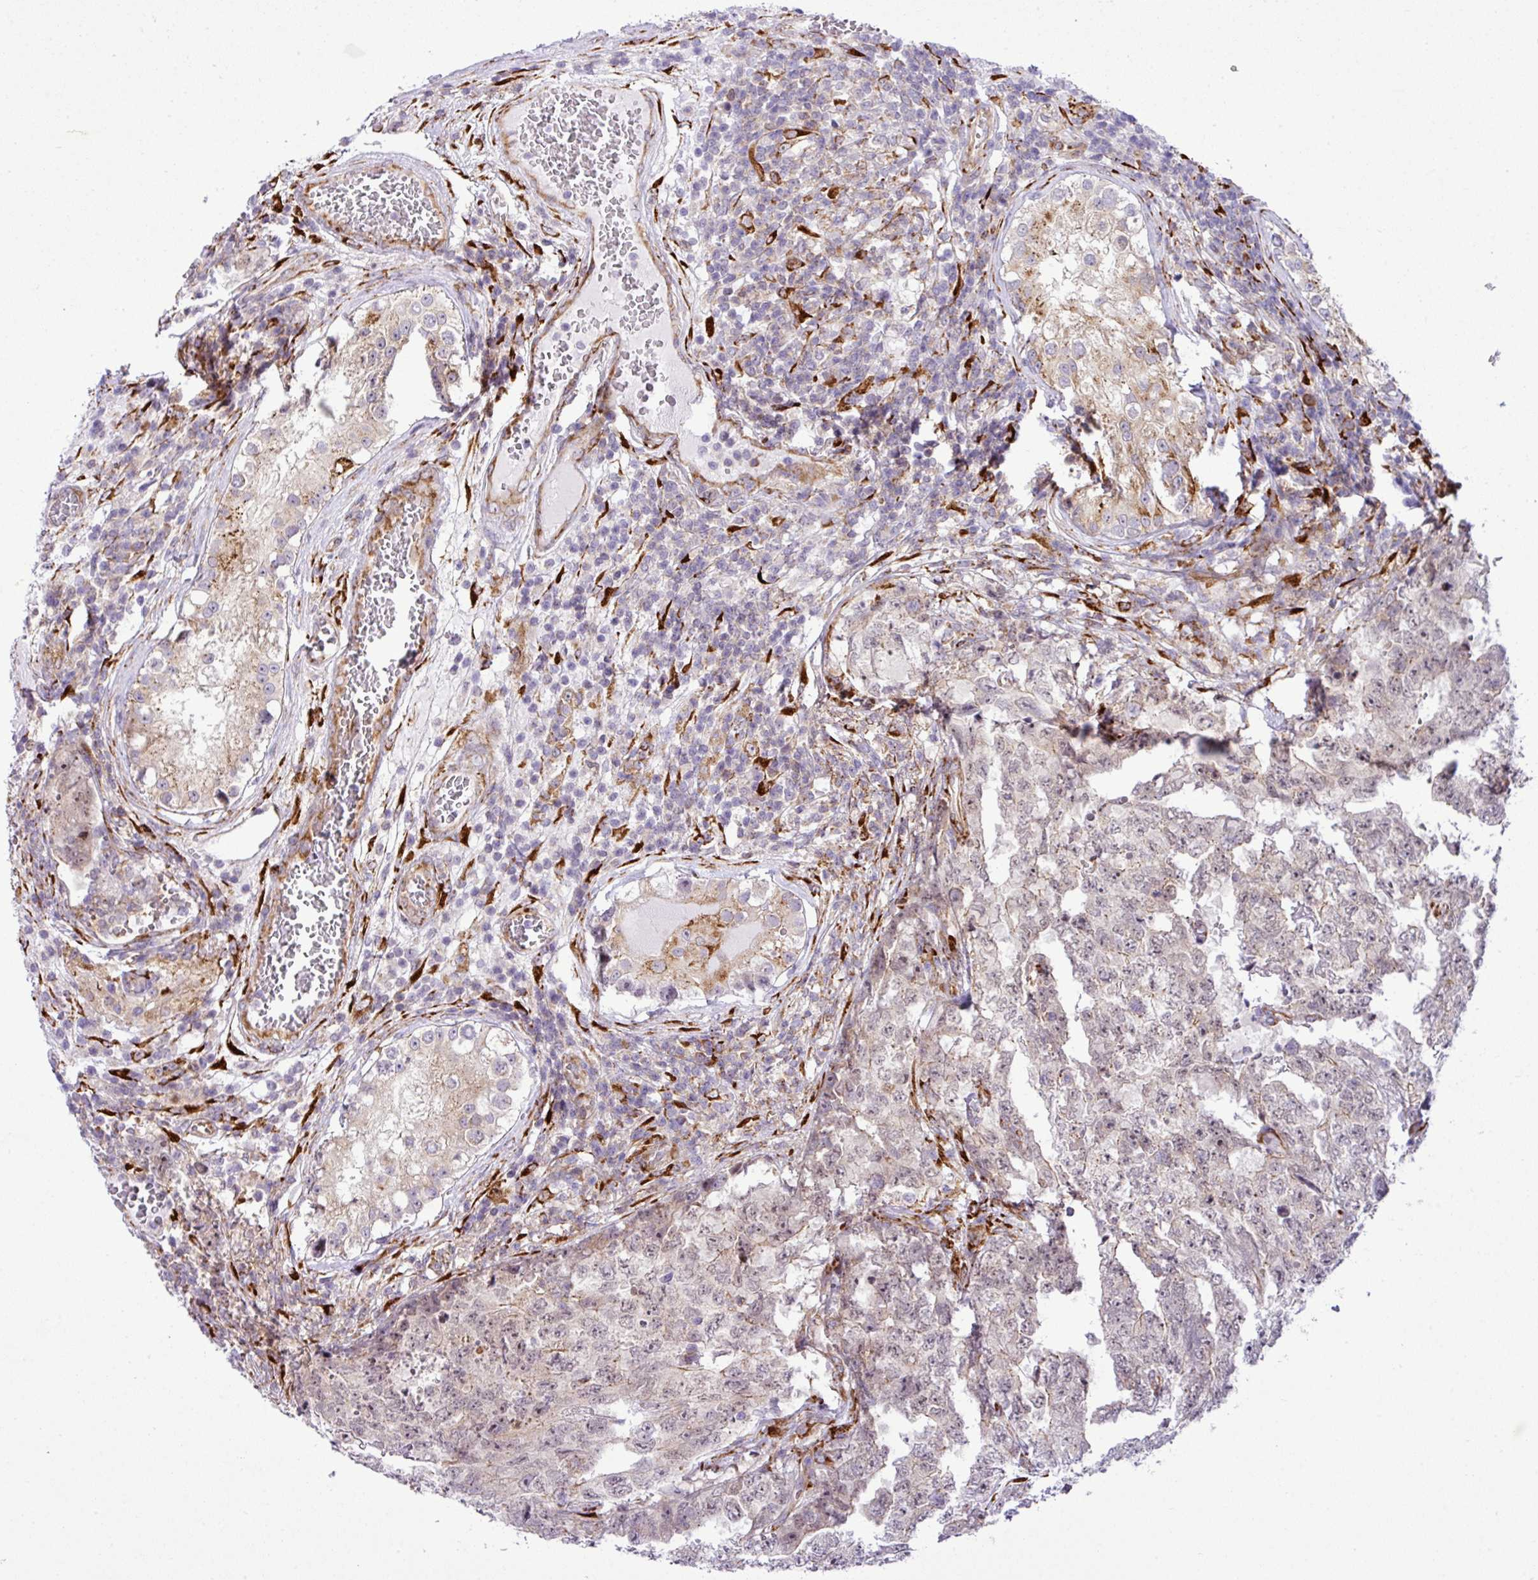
{"staining": {"intensity": "negative", "quantity": "none", "location": "none"}, "tissue": "testis cancer", "cell_type": "Tumor cells", "image_type": "cancer", "snomed": [{"axis": "morphology", "description": "Carcinoma, Embryonal, NOS"}, {"axis": "topography", "description": "Testis"}], "caption": "Photomicrograph shows no significant protein positivity in tumor cells of testis cancer (embryonal carcinoma).", "gene": "CFAP97", "patient": {"sex": "male", "age": 25}}